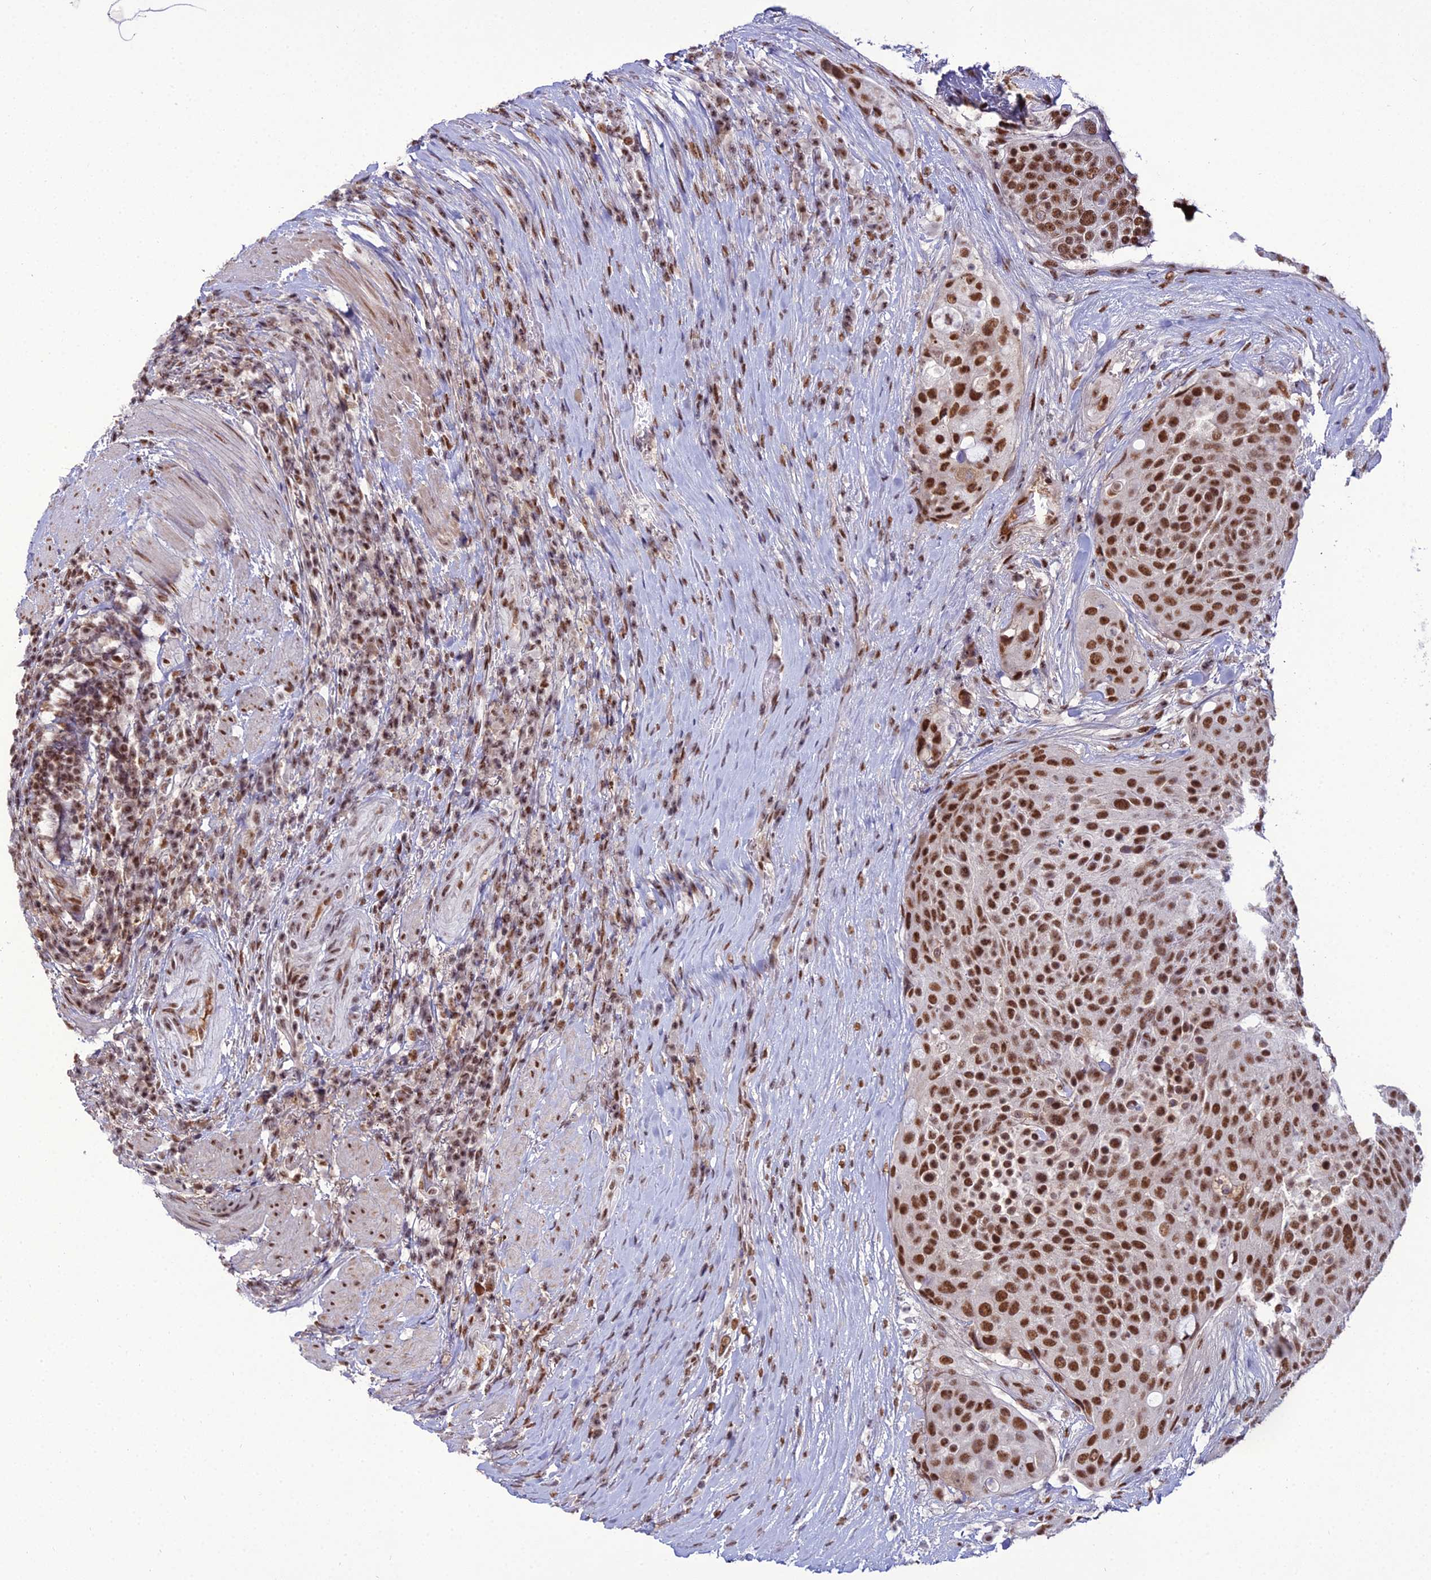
{"staining": {"intensity": "strong", "quantity": ">75%", "location": "nuclear"}, "tissue": "urothelial cancer", "cell_type": "Tumor cells", "image_type": "cancer", "snomed": [{"axis": "morphology", "description": "Urothelial carcinoma, High grade"}, {"axis": "topography", "description": "Urinary bladder"}], "caption": "An IHC micrograph of tumor tissue is shown. Protein staining in brown labels strong nuclear positivity in urothelial cancer within tumor cells.", "gene": "RBM12", "patient": {"sex": "female", "age": 63}}